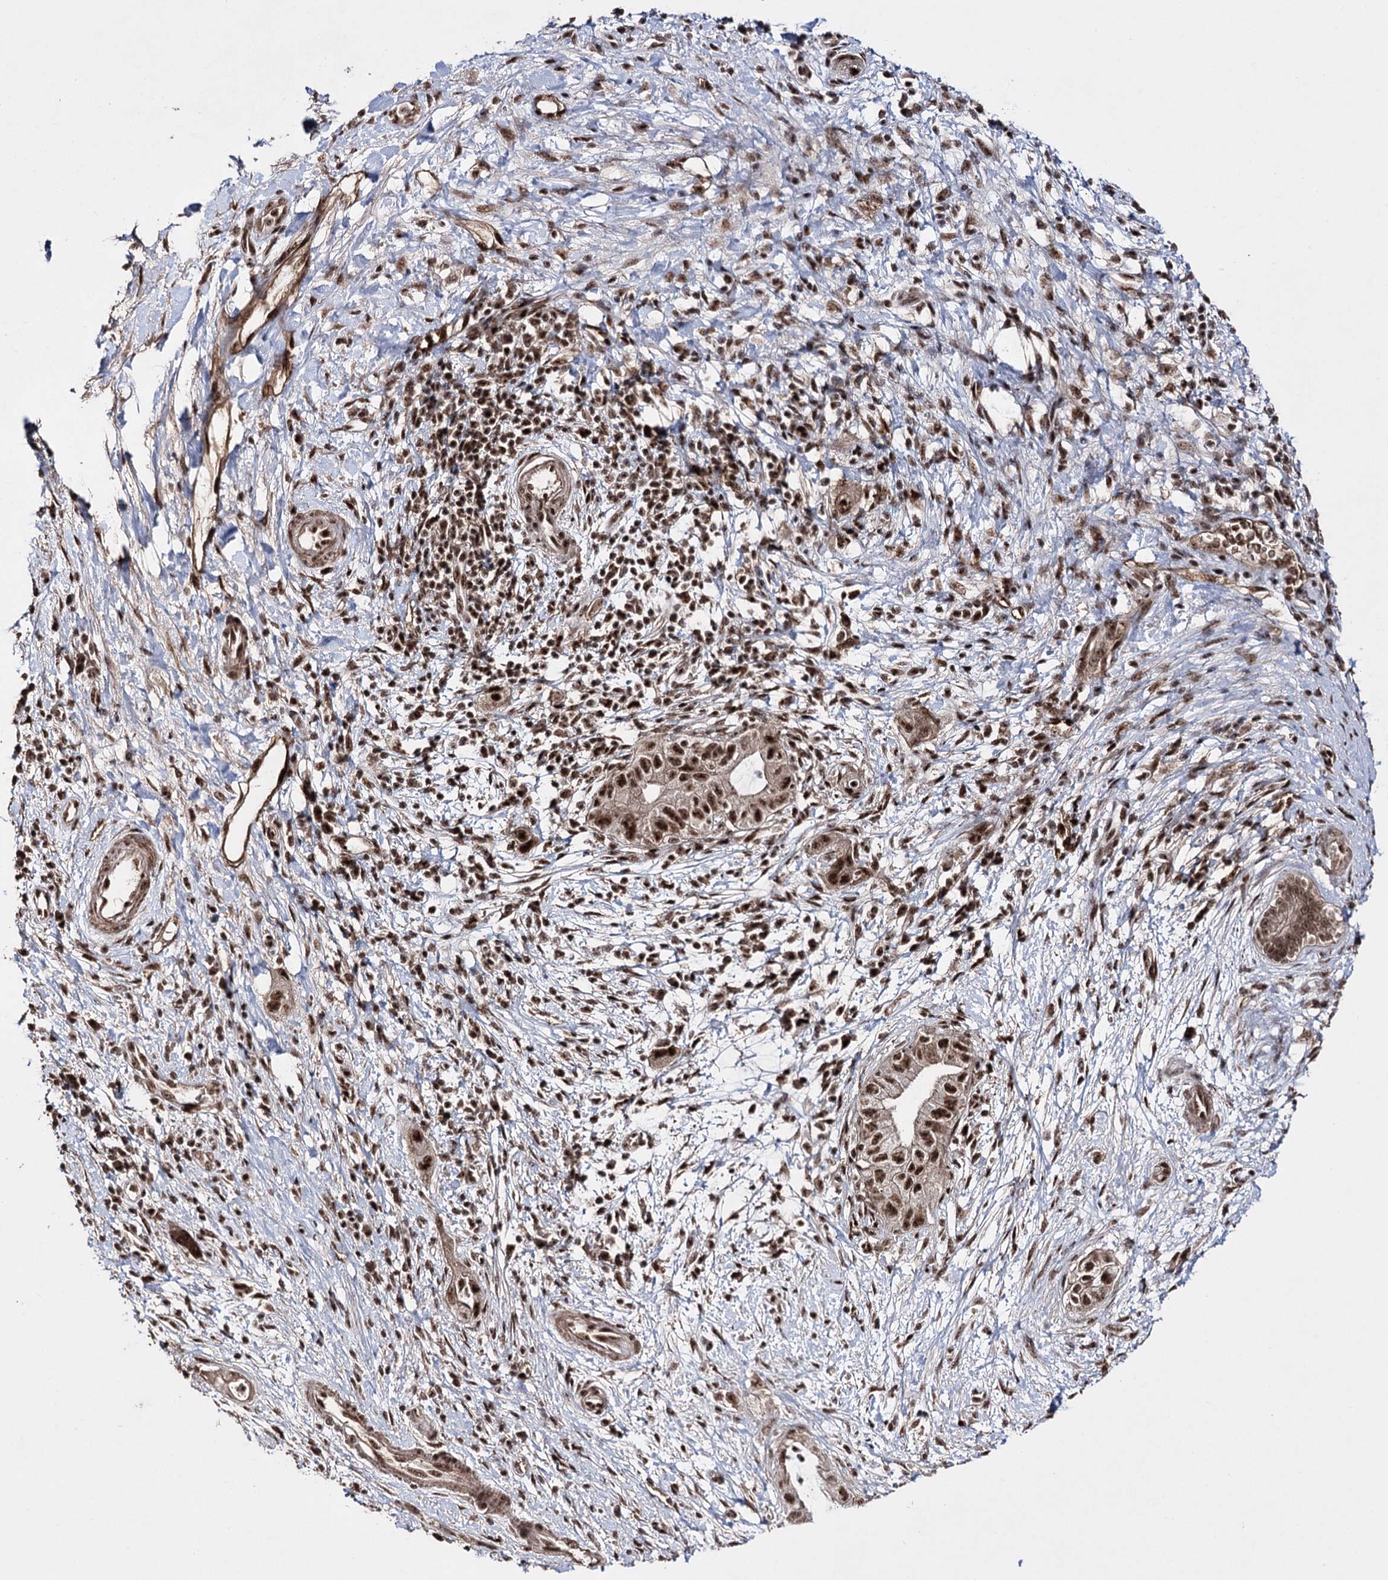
{"staining": {"intensity": "strong", "quantity": ">75%", "location": "nuclear"}, "tissue": "pancreatic cancer", "cell_type": "Tumor cells", "image_type": "cancer", "snomed": [{"axis": "morphology", "description": "Adenocarcinoma, NOS"}, {"axis": "topography", "description": "Pancreas"}], "caption": "A photomicrograph of human pancreatic adenocarcinoma stained for a protein displays strong nuclear brown staining in tumor cells. Immunohistochemistry stains the protein of interest in brown and the nuclei are stained blue.", "gene": "PRPF40A", "patient": {"sex": "female", "age": 73}}